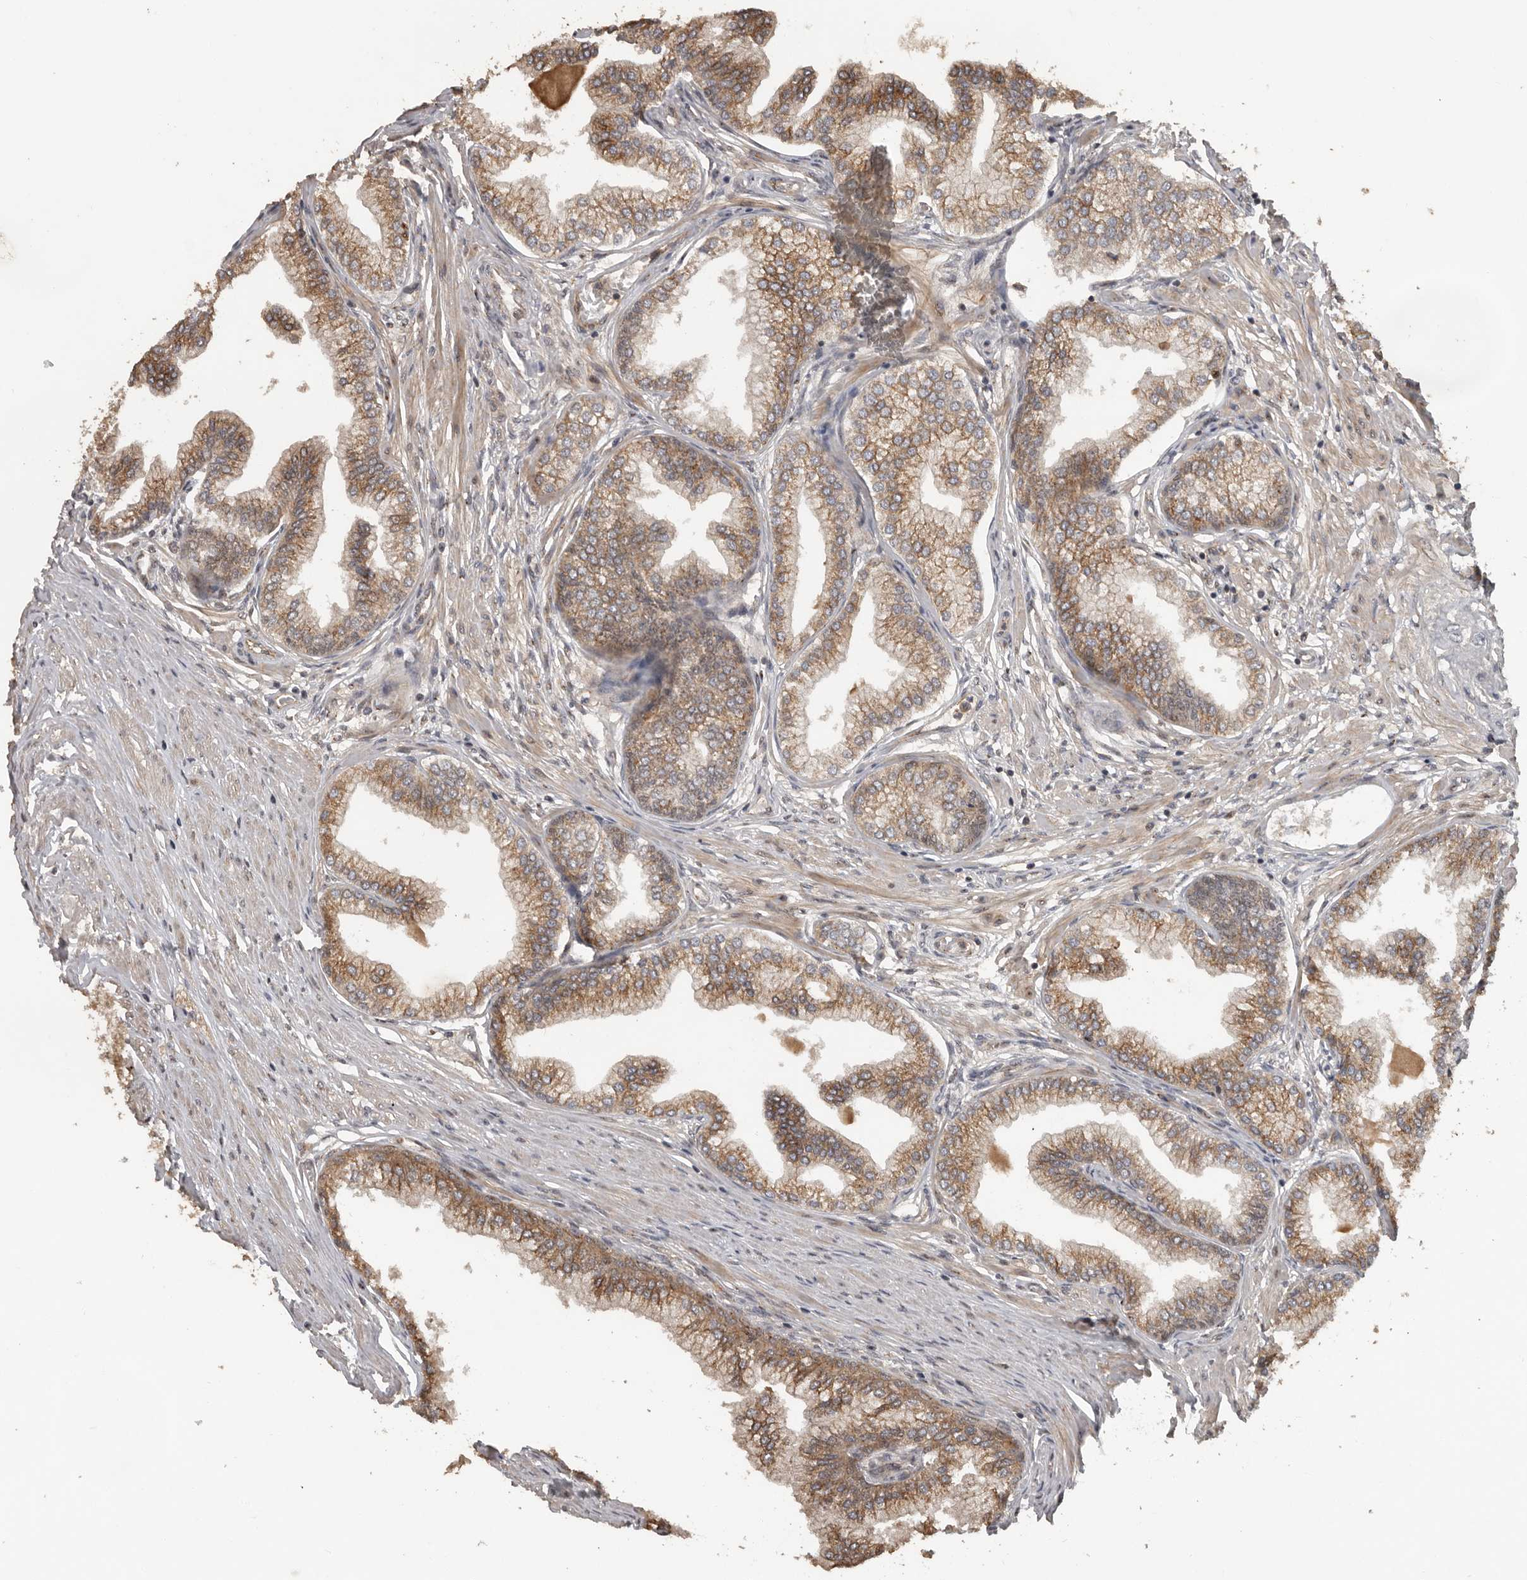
{"staining": {"intensity": "moderate", "quantity": ">75%", "location": "cytoplasmic/membranous"}, "tissue": "prostate", "cell_type": "Glandular cells", "image_type": "normal", "snomed": [{"axis": "morphology", "description": "Normal tissue, NOS"}, {"axis": "morphology", "description": "Urothelial carcinoma, Low grade"}, {"axis": "topography", "description": "Urinary bladder"}, {"axis": "topography", "description": "Prostate"}], "caption": "Immunohistochemistry (IHC) photomicrograph of unremarkable prostate: human prostate stained using IHC displays medium levels of moderate protein expression localized specifically in the cytoplasmic/membranous of glandular cells, appearing as a cytoplasmic/membranous brown color.", "gene": "CEP350", "patient": {"sex": "male", "age": 60}}